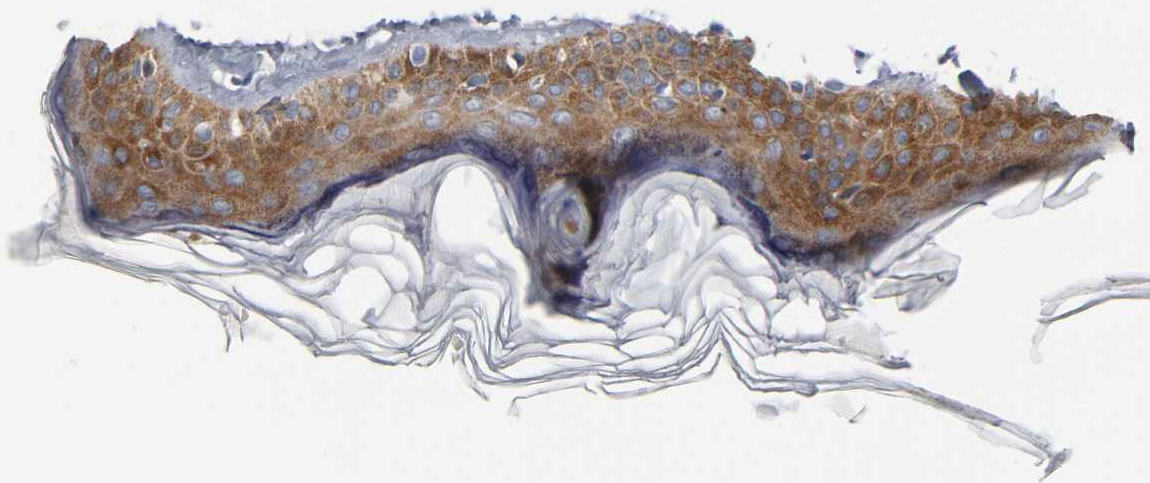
{"staining": {"intensity": "negative", "quantity": "none", "location": "none"}, "tissue": "skin", "cell_type": "Fibroblasts", "image_type": "normal", "snomed": [{"axis": "morphology", "description": "Normal tissue, NOS"}, {"axis": "topography", "description": "Skin"}], "caption": "DAB (3,3'-diaminobenzidine) immunohistochemical staining of benign skin demonstrates no significant positivity in fibroblasts.", "gene": "CD2AP", "patient": {"sex": "male", "age": 63}}